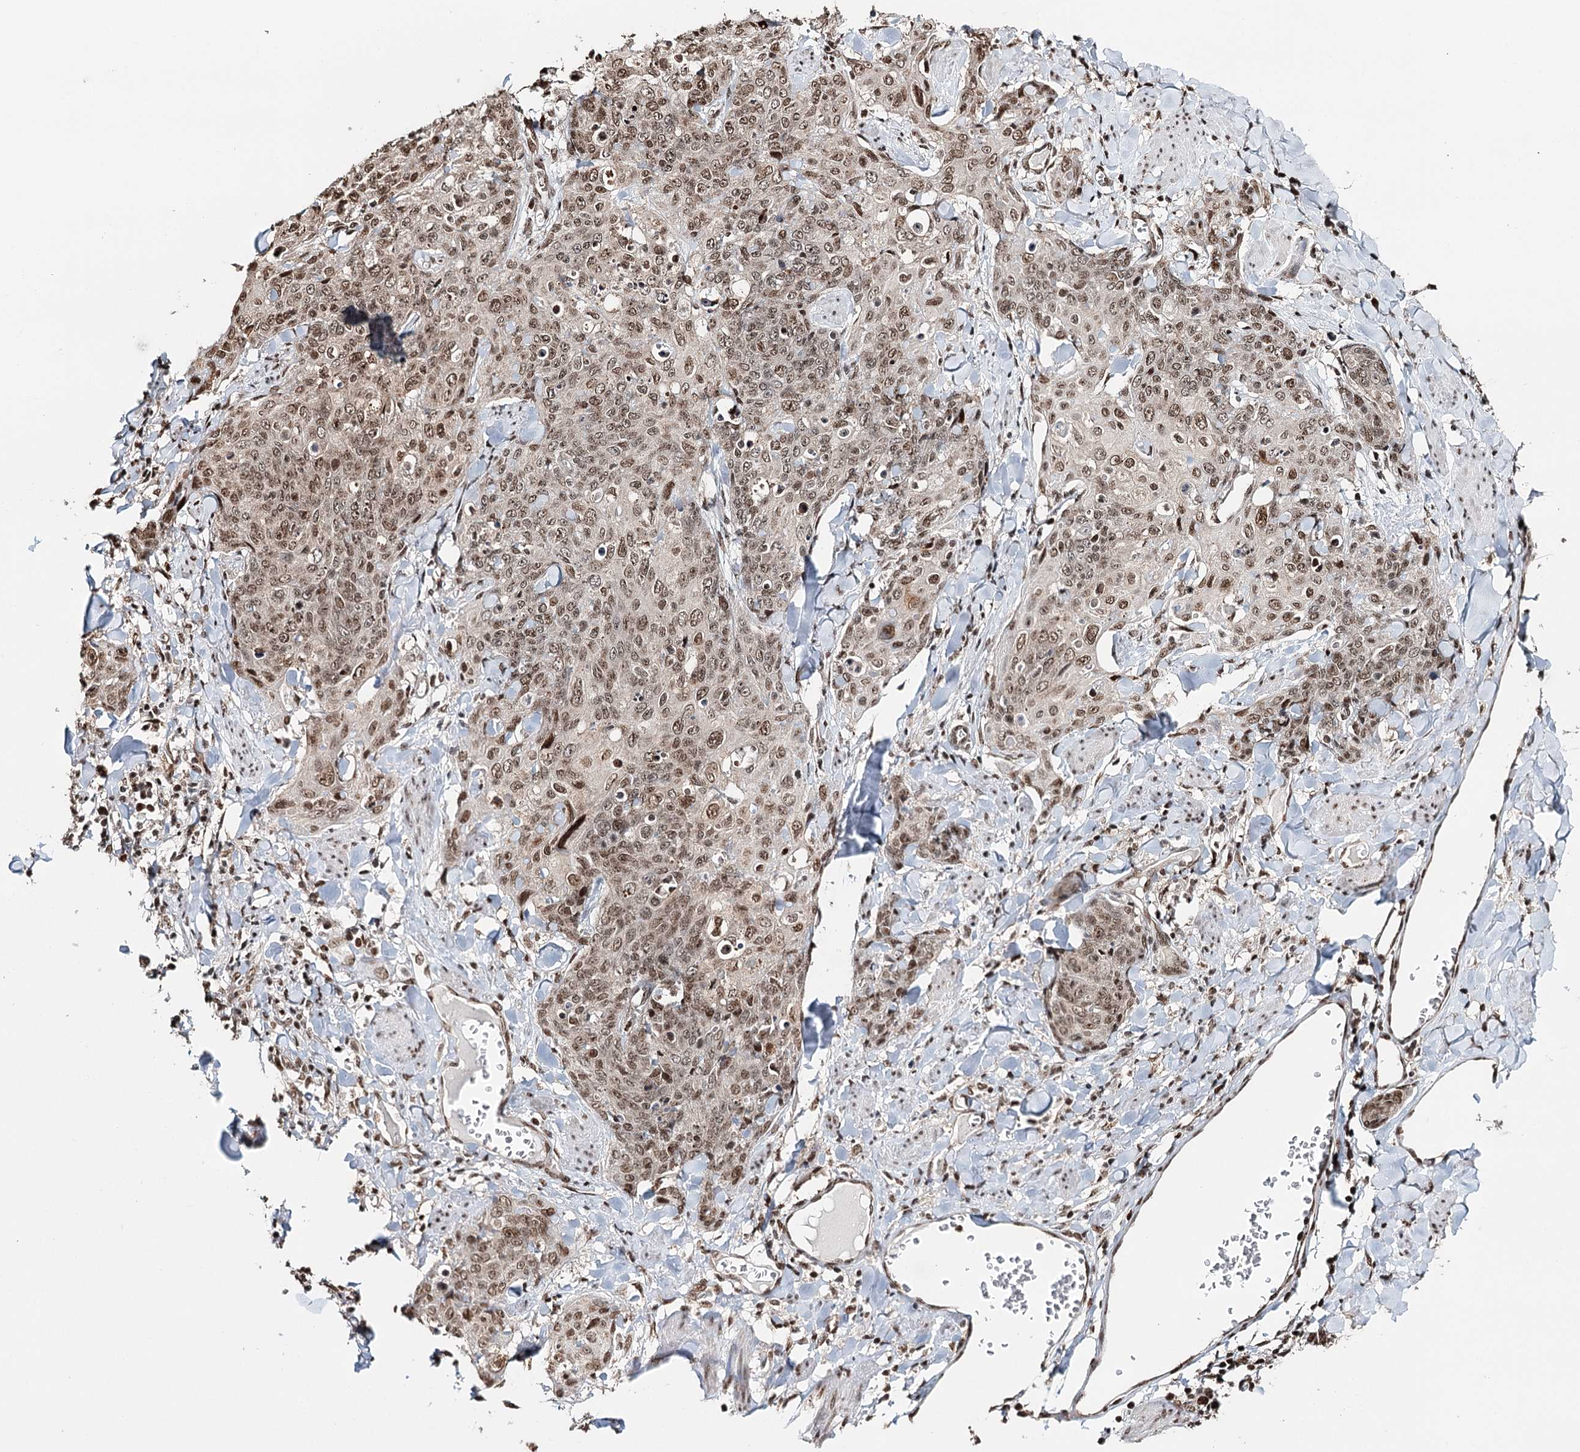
{"staining": {"intensity": "moderate", "quantity": ">75%", "location": "nuclear"}, "tissue": "skin cancer", "cell_type": "Tumor cells", "image_type": "cancer", "snomed": [{"axis": "morphology", "description": "Squamous cell carcinoma, NOS"}, {"axis": "topography", "description": "Skin"}, {"axis": "topography", "description": "Vulva"}], "caption": "Tumor cells demonstrate moderate nuclear expression in approximately >75% of cells in skin squamous cell carcinoma.", "gene": "RPS27A", "patient": {"sex": "female", "age": 85}}